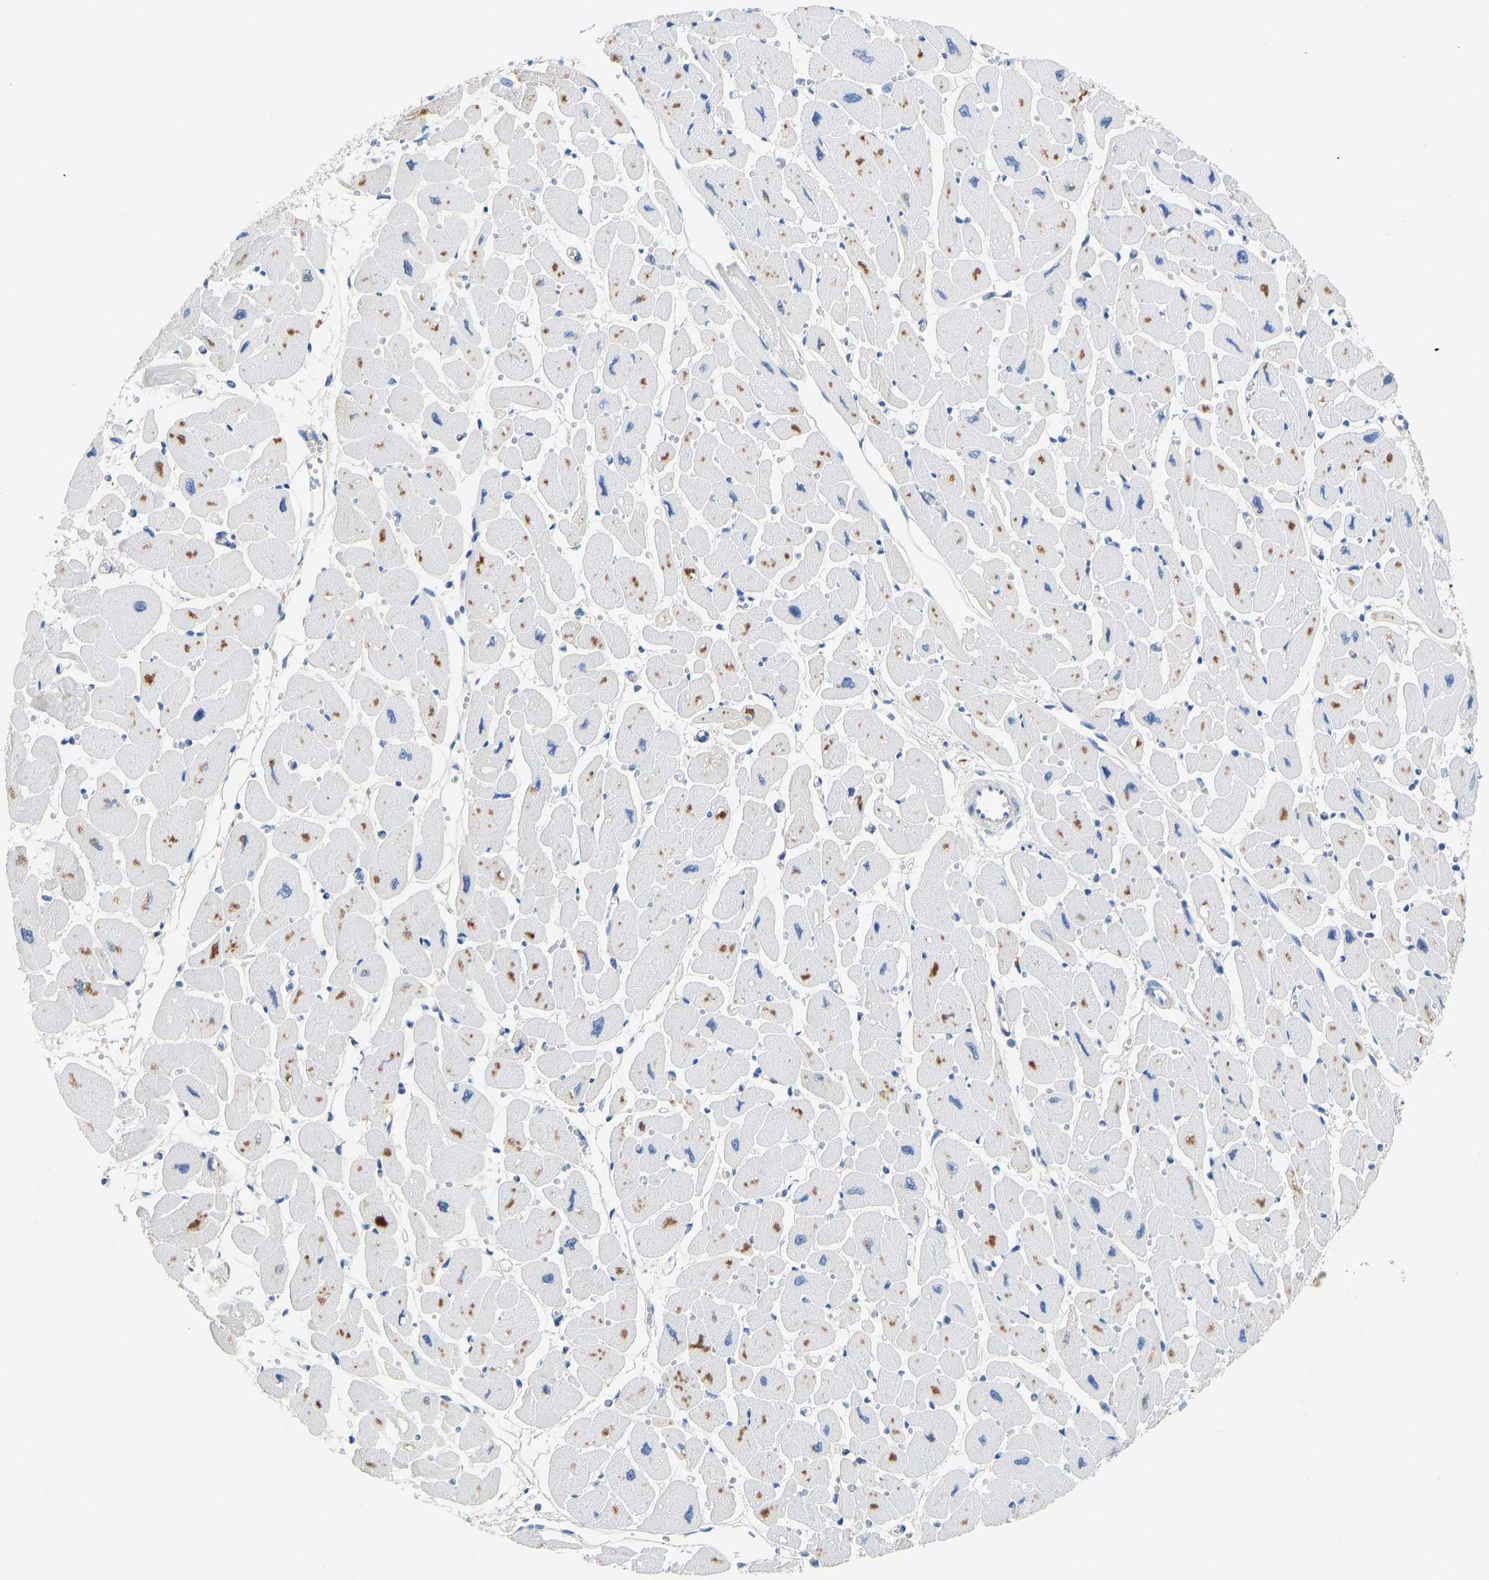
{"staining": {"intensity": "moderate", "quantity": "<25%", "location": "cytoplasmic/membranous"}, "tissue": "heart muscle", "cell_type": "Cardiomyocytes", "image_type": "normal", "snomed": [{"axis": "morphology", "description": "Normal tissue, NOS"}, {"axis": "topography", "description": "Heart"}], "caption": "DAB immunohistochemical staining of benign heart muscle displays moderate cytoplasmic/membranous protein staining in about <25% of cardiomyocytes.", "gene": "TECTA", "patient": {"sex": "female", "age": 54}}